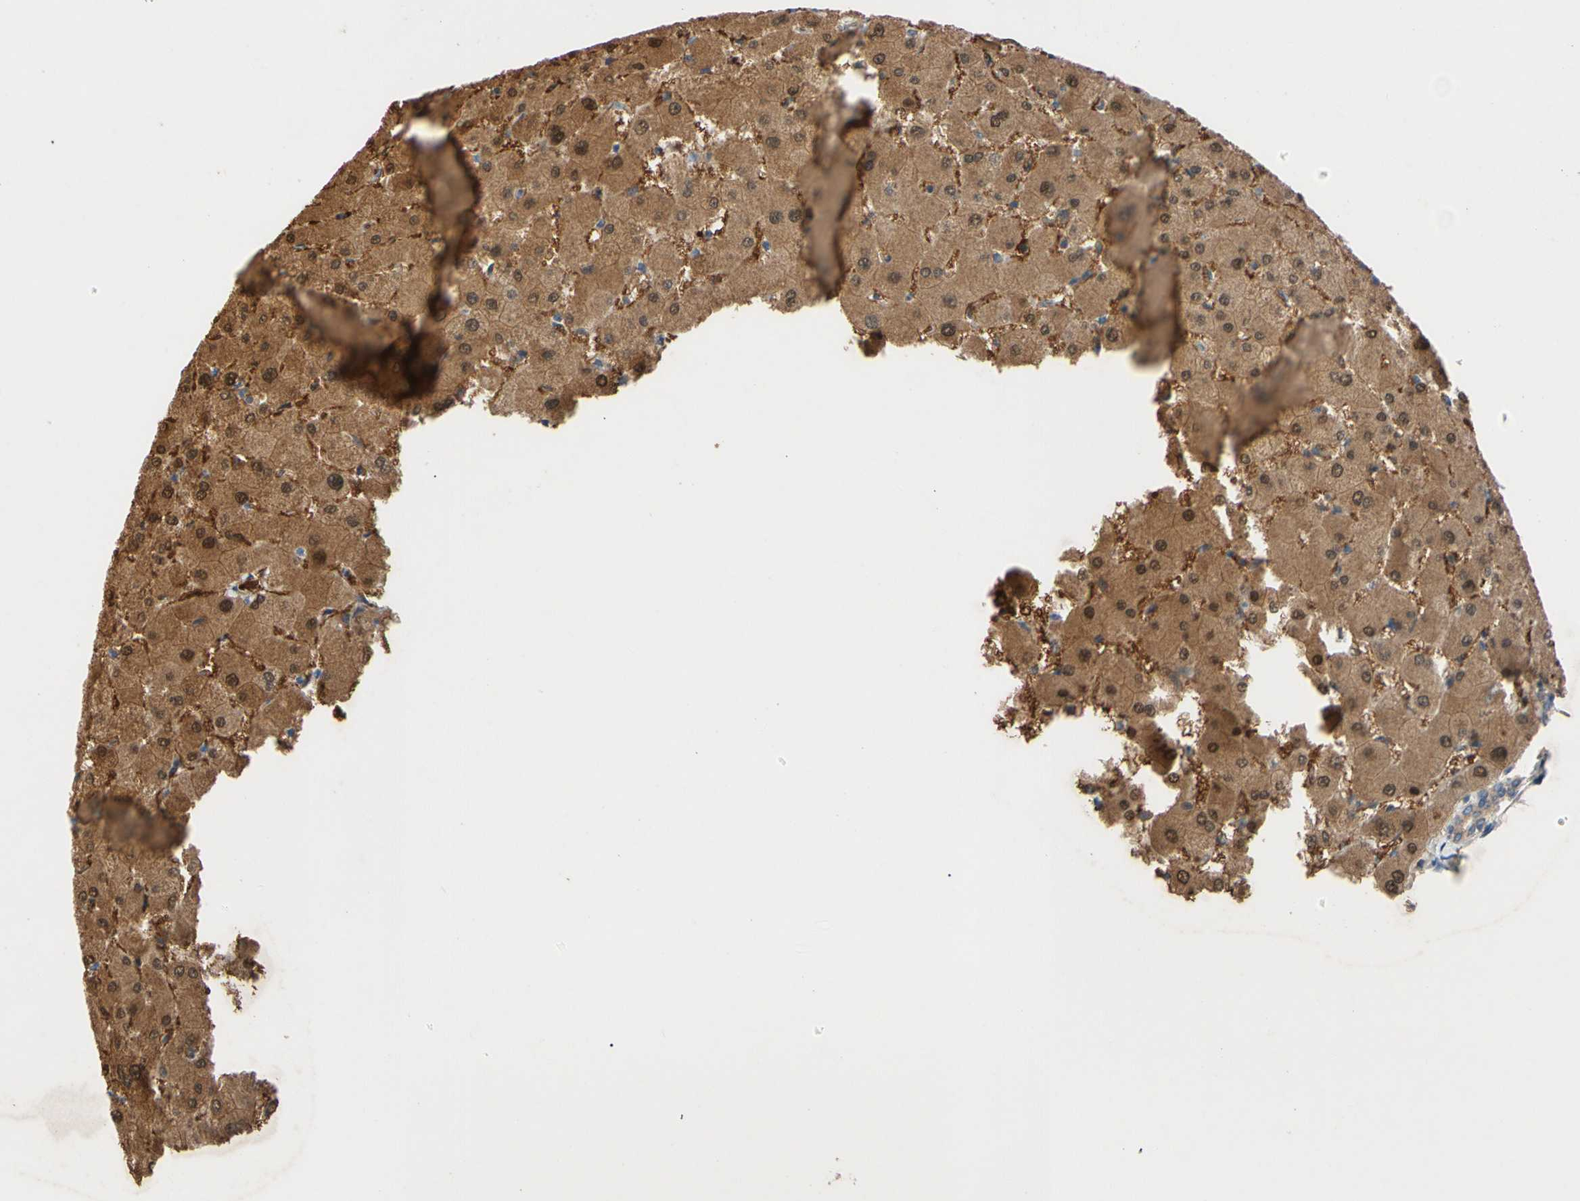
{"staining": {"intensity": "moderate", "quantity": ">75%", "location": "cytoplasmic/membranous"}, "tissue": "liver", "cell_type": "Cholangiocytes", "image_type": "normal", "snomed": [{"axis": "morphology", "description": "Normal tissue, NOS"}, {"axis": "topography", "description": "Liver"}], "caption": "Protein expression analysis of unremarkable human liver reveals moderate cytoplasmic/membranous positivity in approximately >75% of cholangiocytes. (IHC, brightfield microscopy, high magnification).", "gene": "MBTPS2", "patient": {"sex": "female", "age": 63}}